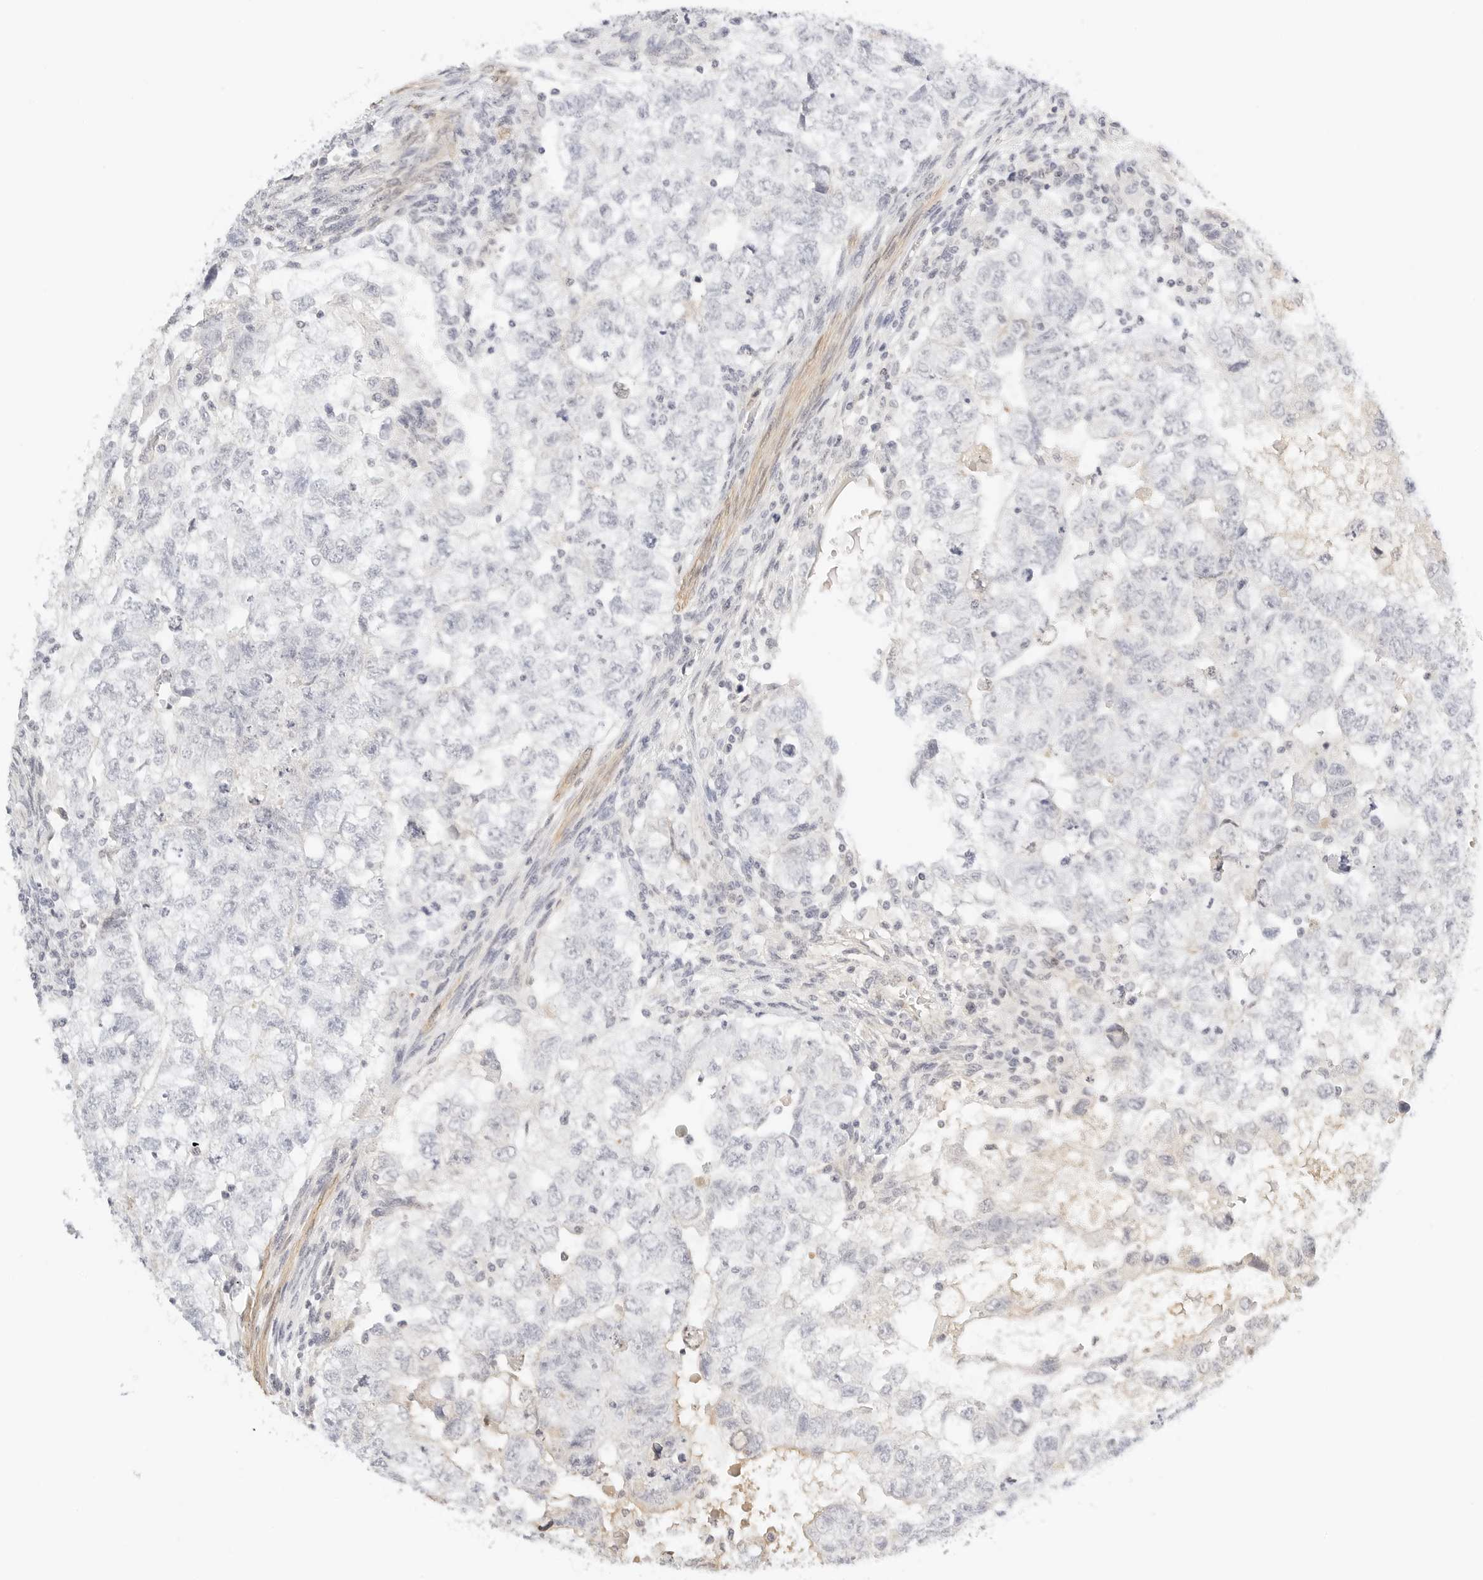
{"staining": {"intensity": "negative", "quantity": "none", "location": "none"}, "tissue": "testis cancer", "cell_type": "Tumor cells", "image_type": "cancer", "snomed": [{"axis": "morphology", "description": "Carcinoma, Embryonal, NOS"}, {"axis": "topography", "description": "Testis"}], "caption": "IHC image of human testis cancer (embryonal carcinoma) stained for a protein (brown), which shows no expression in tumor cells.", "gene": "PKDCC", "patient": {"sex": "male", "age": 37}}